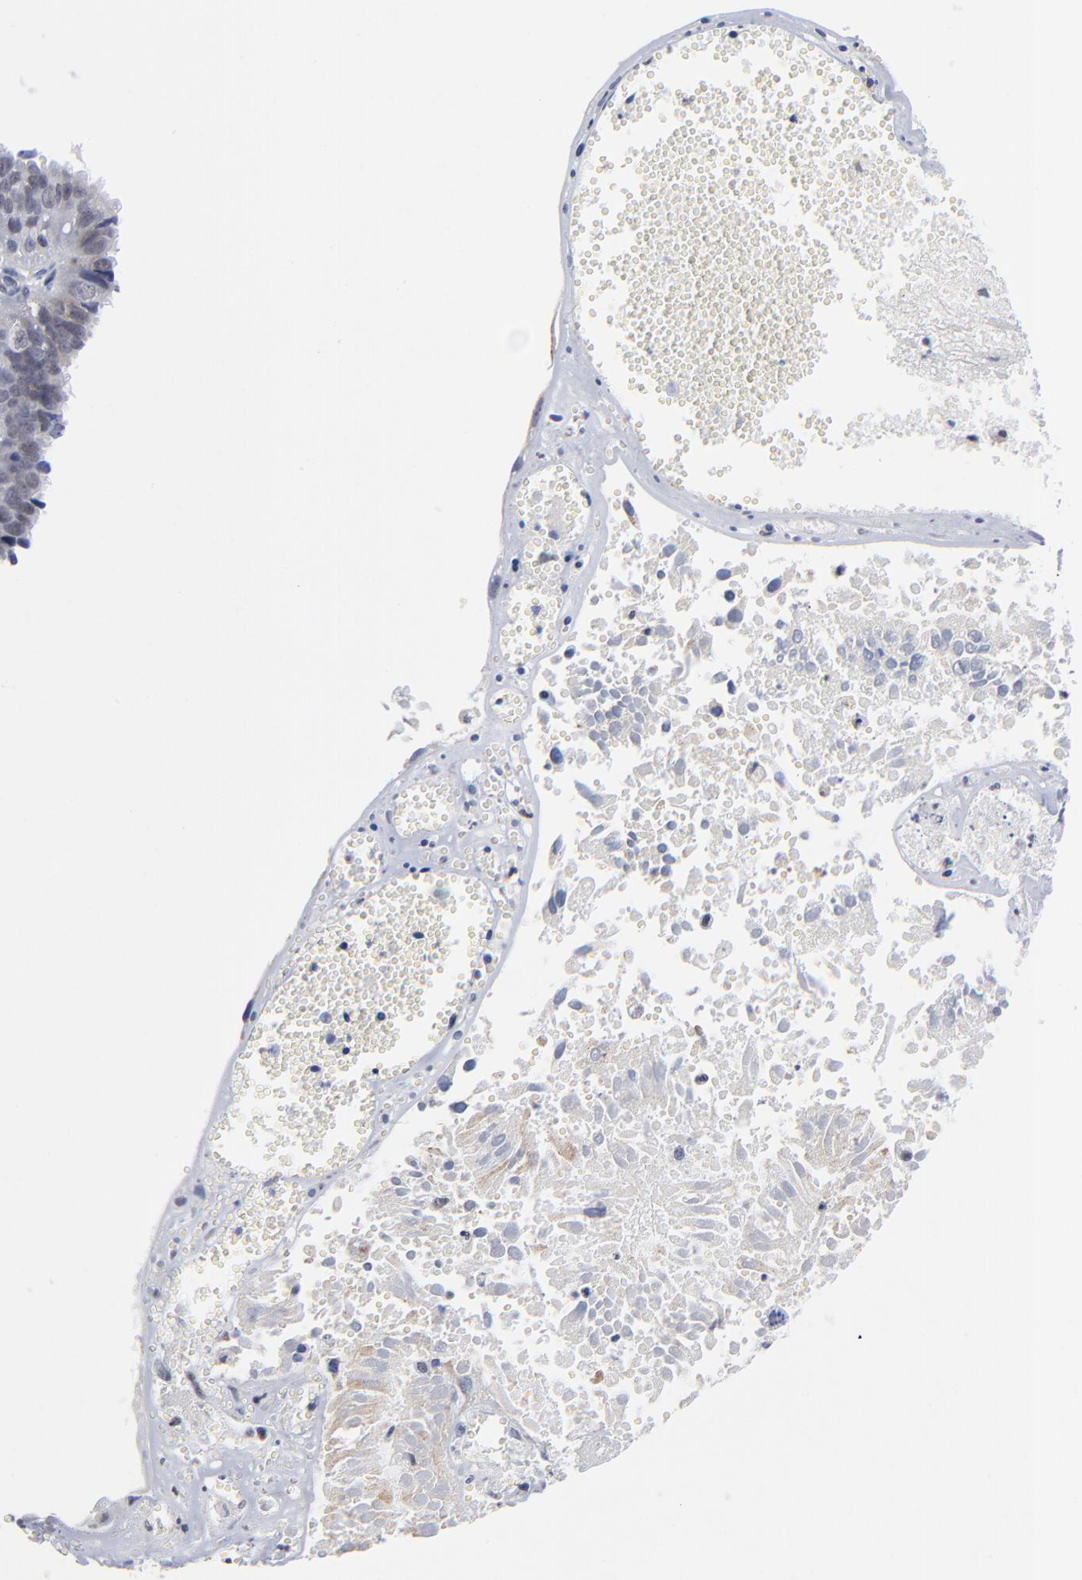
{"staining": {"intensity": "negative", "quantity": "none", "location": "none"}, "tissue": "ovarian cancer", "cell_type": "Tumor cells", "image_type": "cancer", "snomed": [{"axis": "morphology", "description": "Carcinoma, endometroid"}, {"axis": "topography", "description": "Ovary"}], "caption": "IHC micrograph of human ovarian cancer (endometroid carcinoma) stained for a protein (brown), which reveals no positivity in tumor cells. (Brightfield microscopy of DAB immunohistochemistry at high magnification).", "gene": "SP2", "patient": {"sex": "female", "age": 85}}